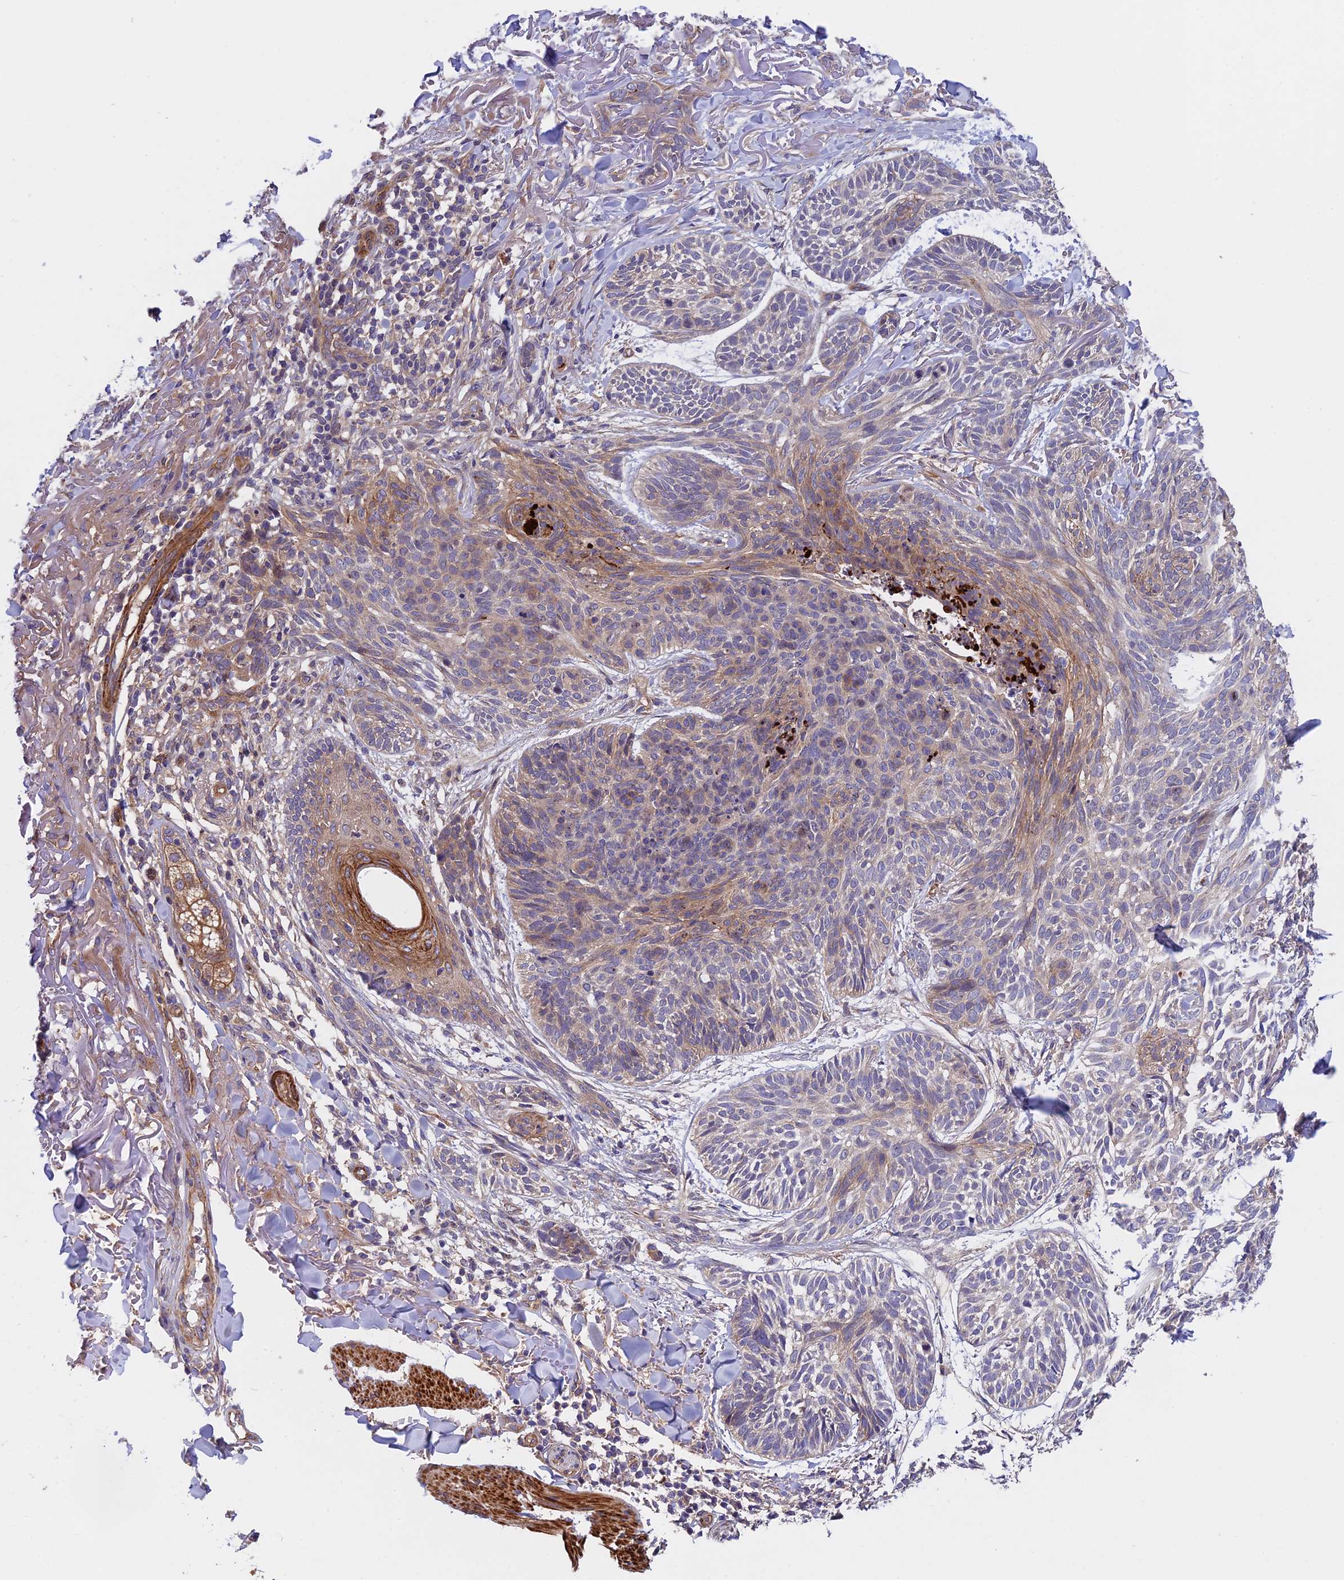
{"staining": {"intensity": "moderate", "quantity": "<25%", "location": "cytoplasmic/membranous"}, "tissue": "skin cancer", "cell_type": "Tumor cells", "image_type": "cancer", "snomed": [{"axis": "morphology", "description": "Normal tissue, NOS"}, {"axis": "morphology", "description": "Basal cell carcinoma"}, {"axis": "topography", "description": "Skin"}], "caption": "High-magnification brightfield microscopy of basal cell carcinoma (skin) stained with DAB (brown) and counterstained with hematoxylin (blue). tumor cells exhibit moderate cytoplasmic/membranous positivity is appreciated in approximately<25% of cells.", "gene": "ADAMTS15", "patient": {"sex": "male", "age": 66}}